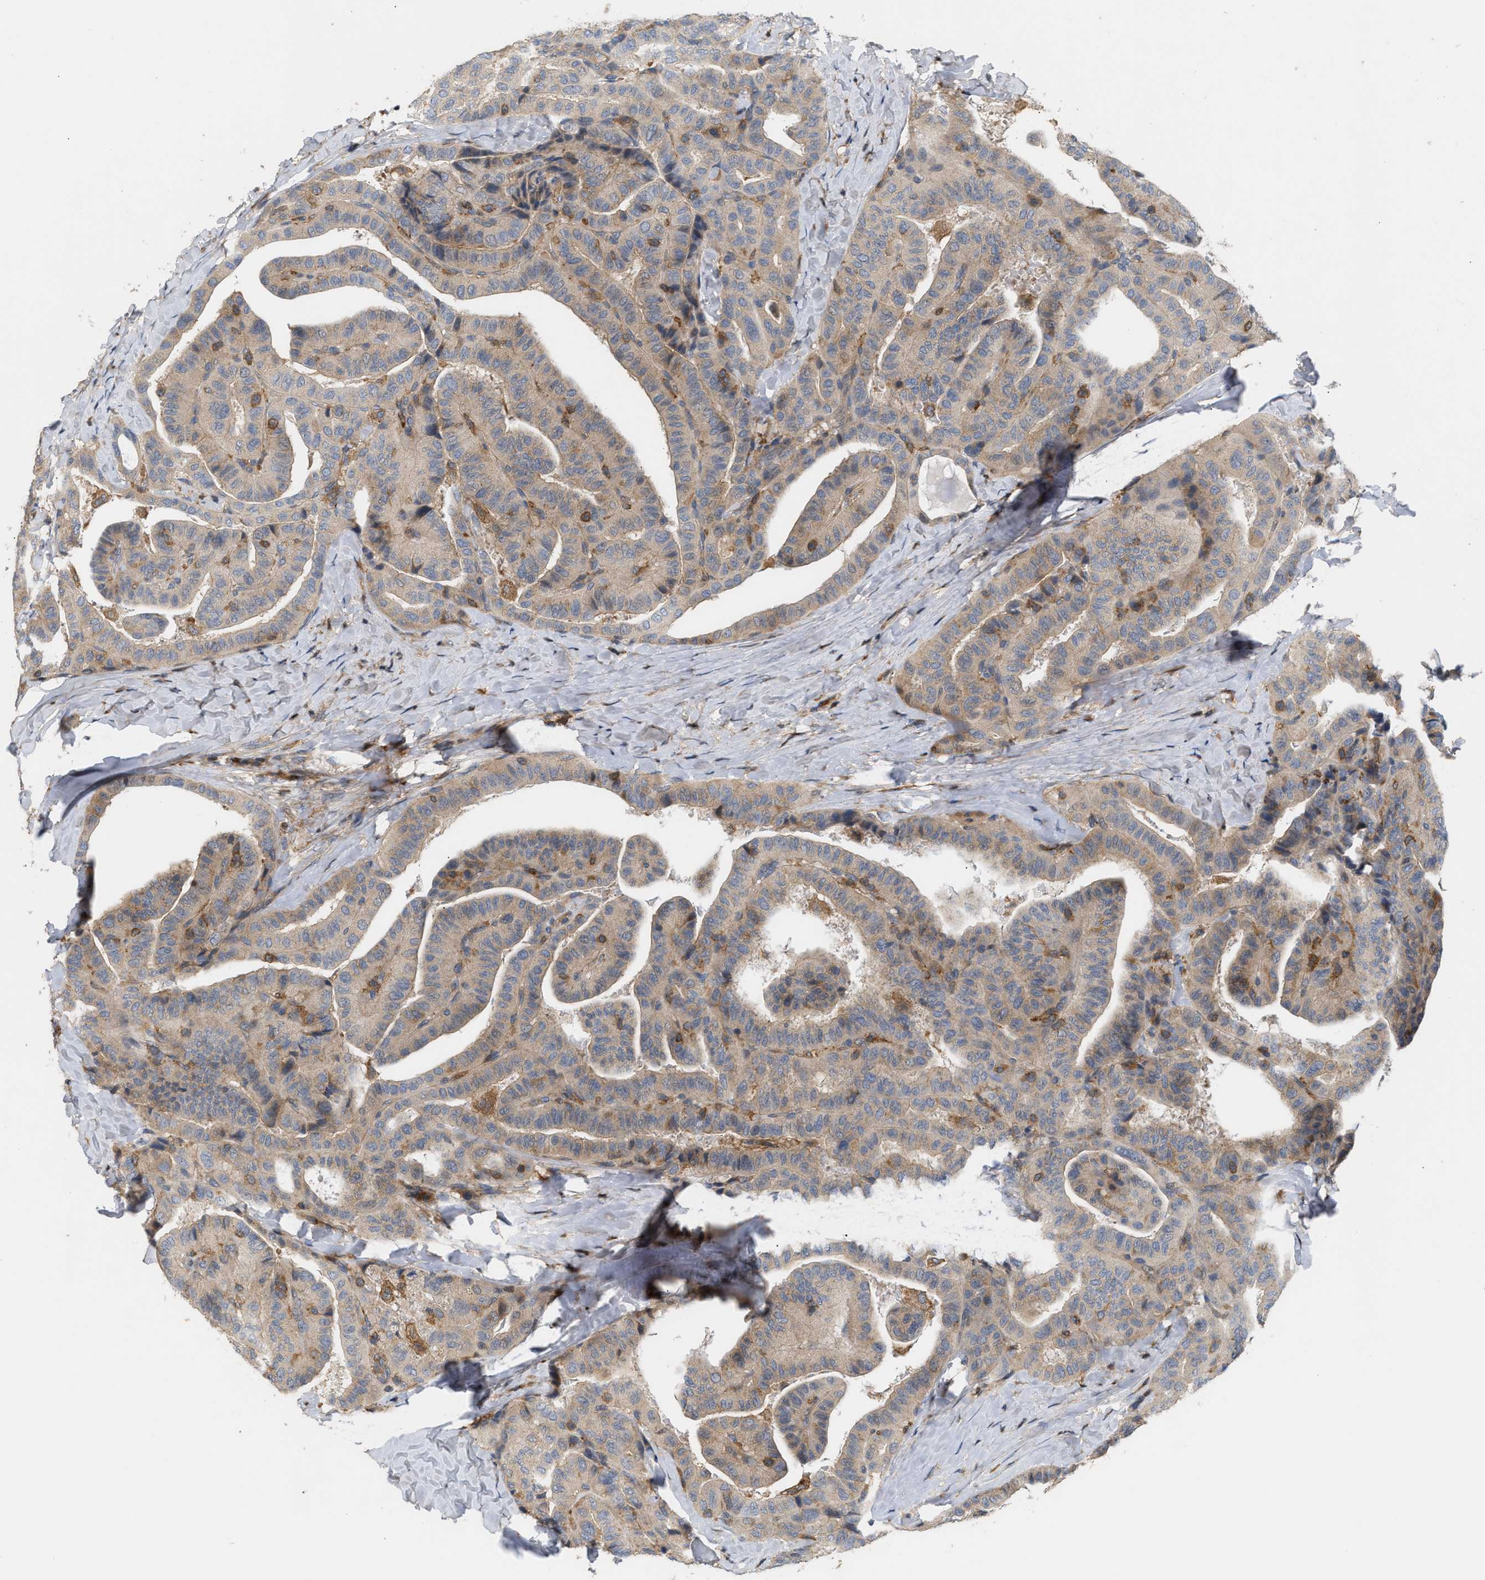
{"staining": {"intensity": "weak", "quantity": ">75%", "location": "cytoplasmic/membranous"}, "tissue": "thyroid cancer", "cell_type": "Tumor cells", "image_type": "cancer", "snomed": [{"axis": "morphology", "description": "Papillary adenocarcinoma, NOS"}, {"axis": "topography", "description": "Thyroid gland"}], "caption": "A brown stain labels weak cytoplasmic/membranous positivity of a protein in human thyroid papillary adenocarcinoma tumor cells.", "gene": "DBNL", "patient": {"sex": "male", "age": 77}}